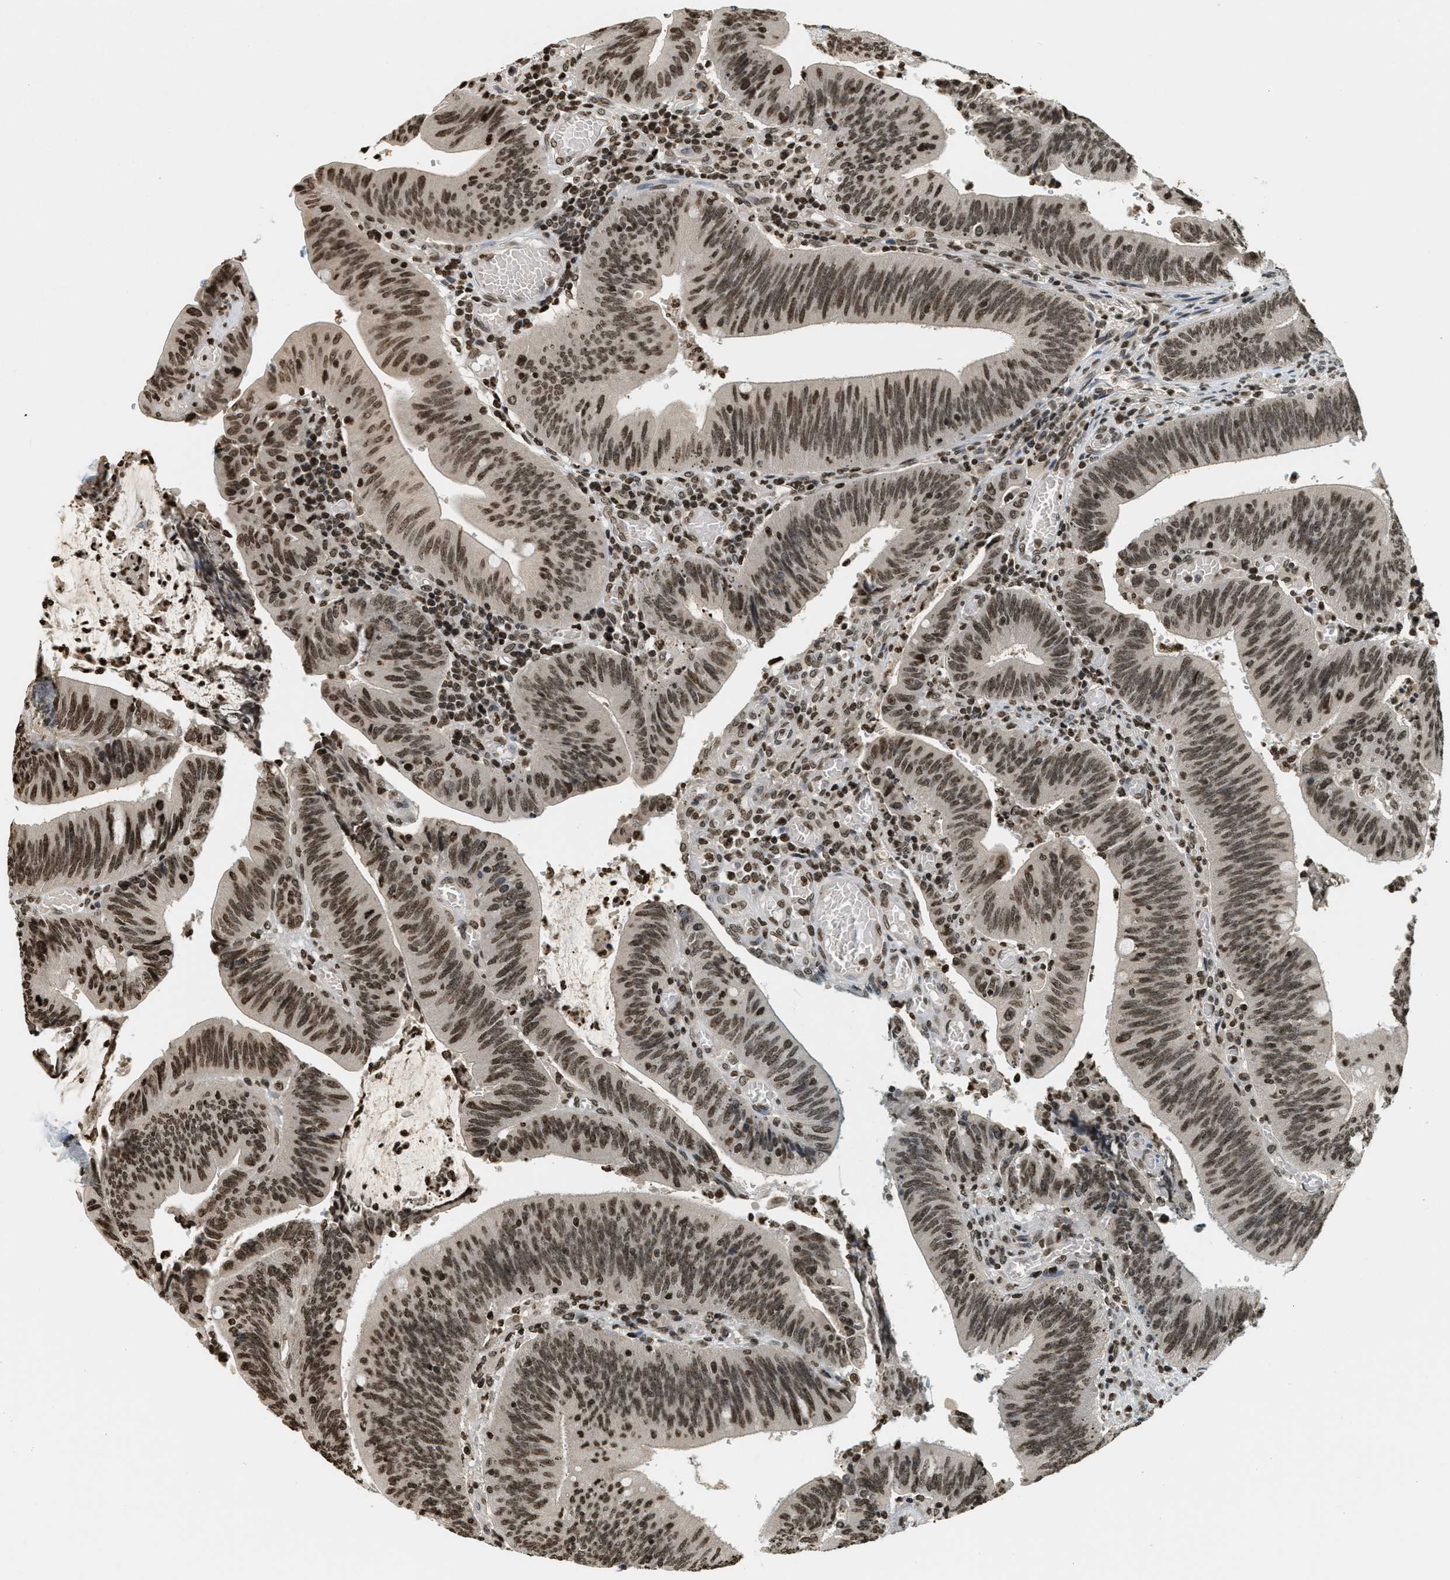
{"staining": {"intensity": "moderate", "quantity": ">75%", "location": "nuclear"}, "tissue": "colorectal cancer", "cell_type": "Tumor cells", "image_type": "cancer", "snomed": [{"axis": "morphology", "description": "Normal tissue, NOS"}, {"axis": "morphology", "description": "Adenocarcinoma, NOS"}, {"axis": "topography", "description": "Rectum"}], "caption": "This photomicrograph reveals immunohistochemistry (IHC) staining of human adenocarcinoma (colorectal), with medium moderate nuclear positivity in about >75% of tumor cells.", "gene": "LDB2", "patient": {"sex": "female", "age": 66}}